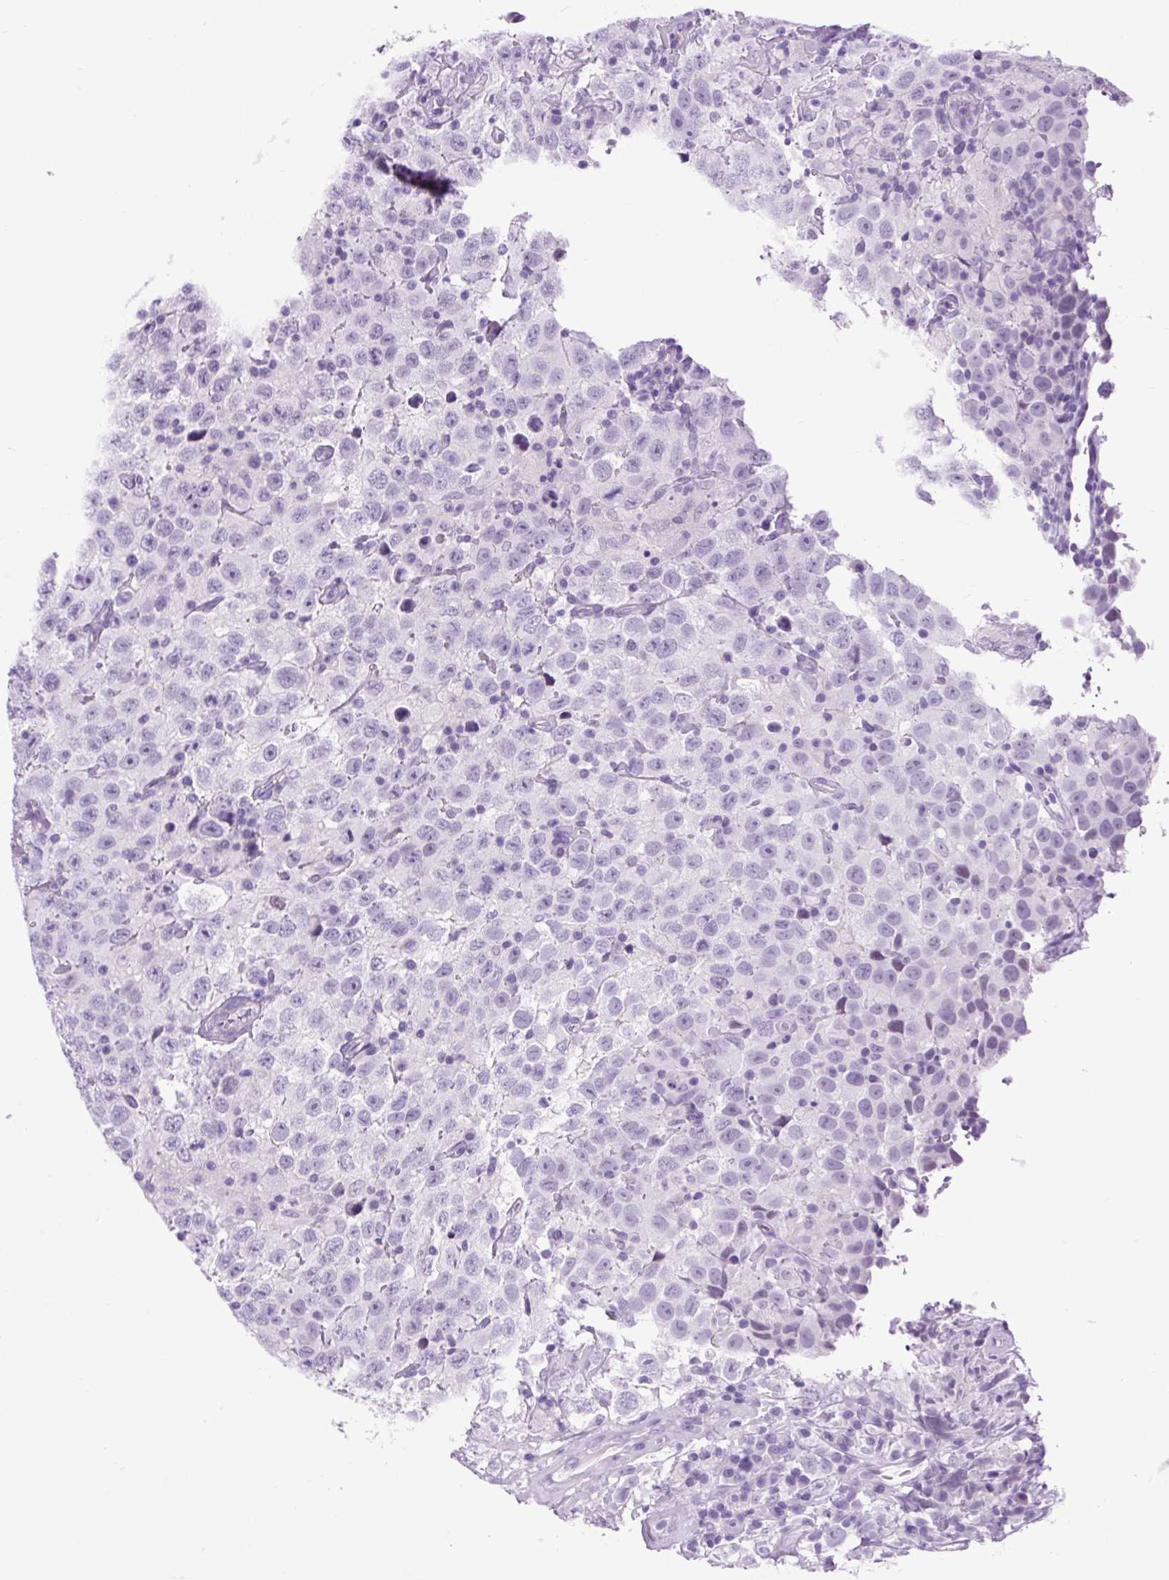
{"staining": {"intensity": "negative", "quantity": "none", "location": "none"}, "tissue": "testis cancer", "cell_type": "Tumor cells", "image_type": "cancer", "snomed": [{"axis": "morphology", "description": "Seminoma, NOS"}, {"axis": "topography", "description": "Testis"}], "caption": "The immunohistochemistry histopathology image has no significant expression in tumor cells of testis cancer (seminoma) tissue.", "gene": "DPP6", "patient": {"sex": "male", "age": 41}}